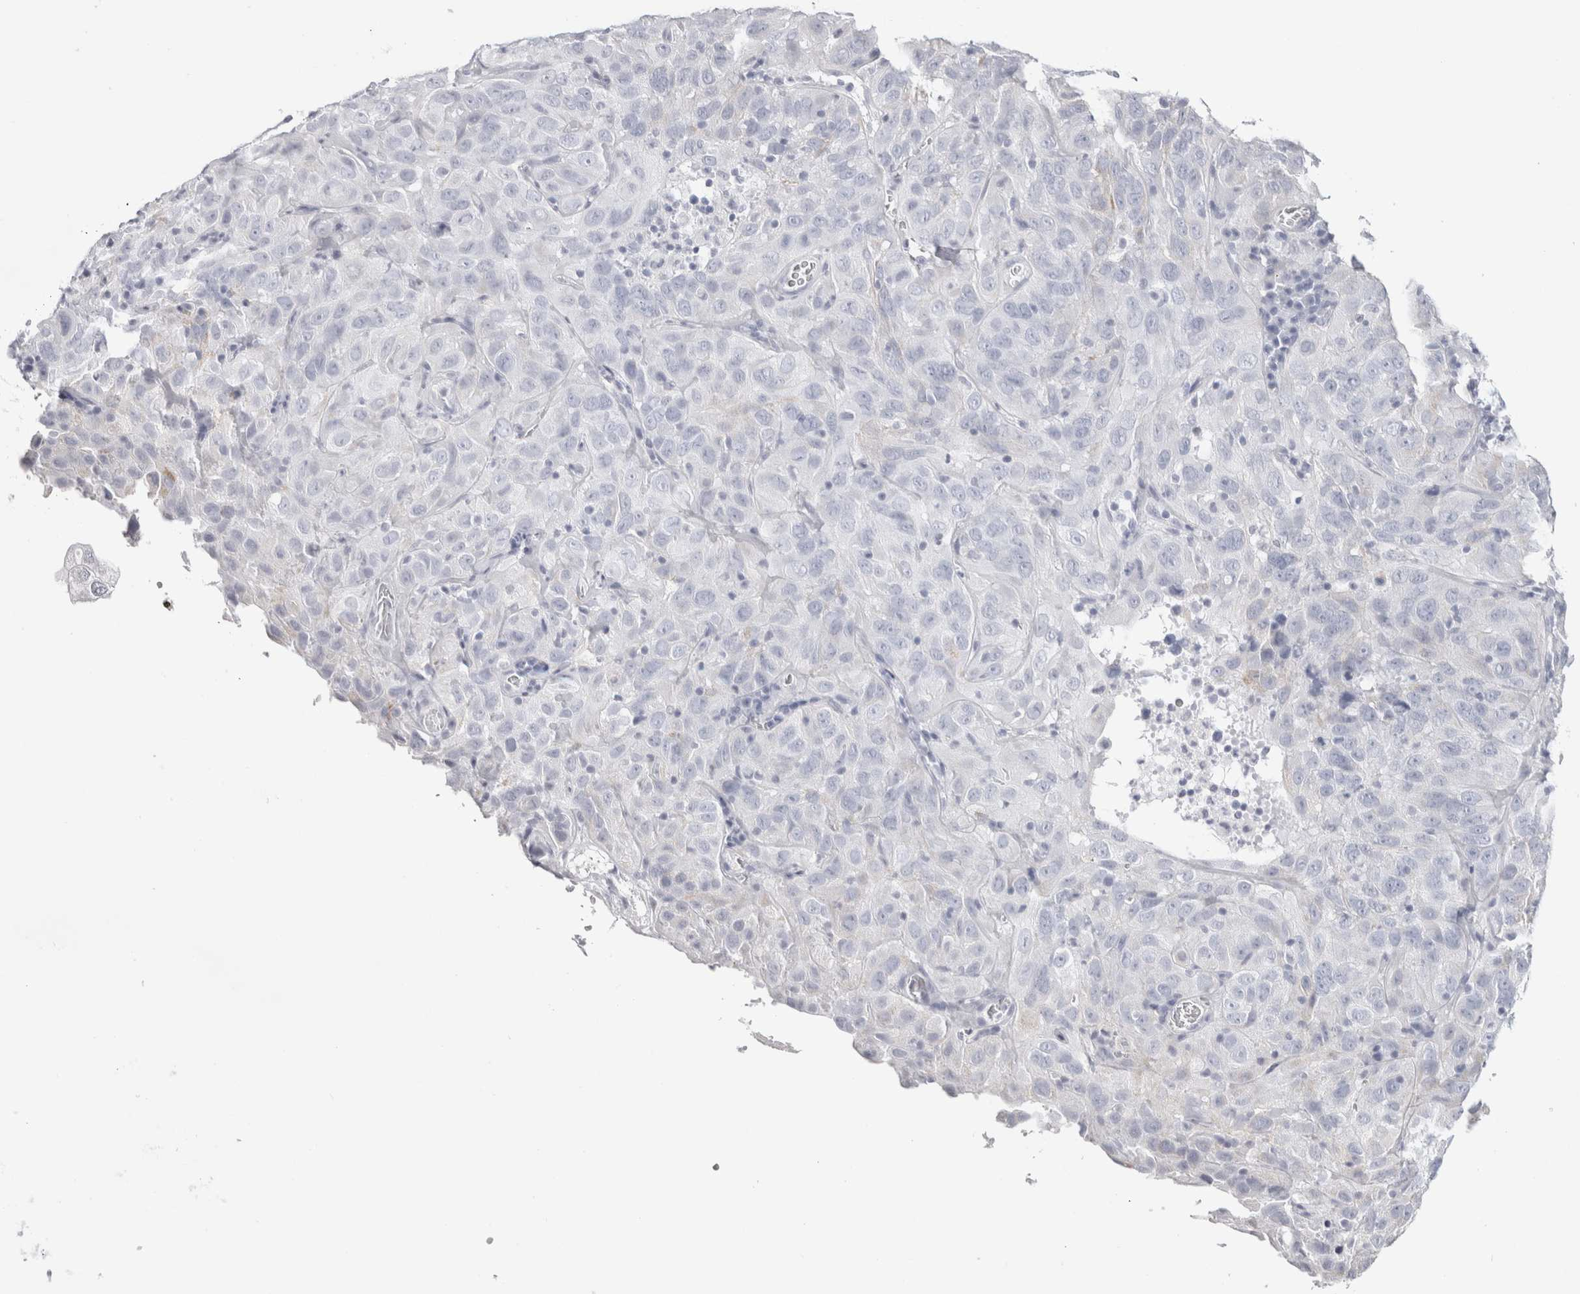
{"staining": {"intensity": "negative", "quantity": "none", "location": "none"}, "tissue": "cervical cancer", "cell_type": "Tumor cells", "image_type": "cancer", "snomed": [{"axis": "morphology", "description": "Squamous cell carcinoma, NOS"}, {"axis": "topography", "description": "Cervix"}], "caption": "An image of cervical cancer stained for a protein reveals no brown staining in tumor cells.", "gene": "GARIN1A", "patient": {"sex": "female", "age": 32}}